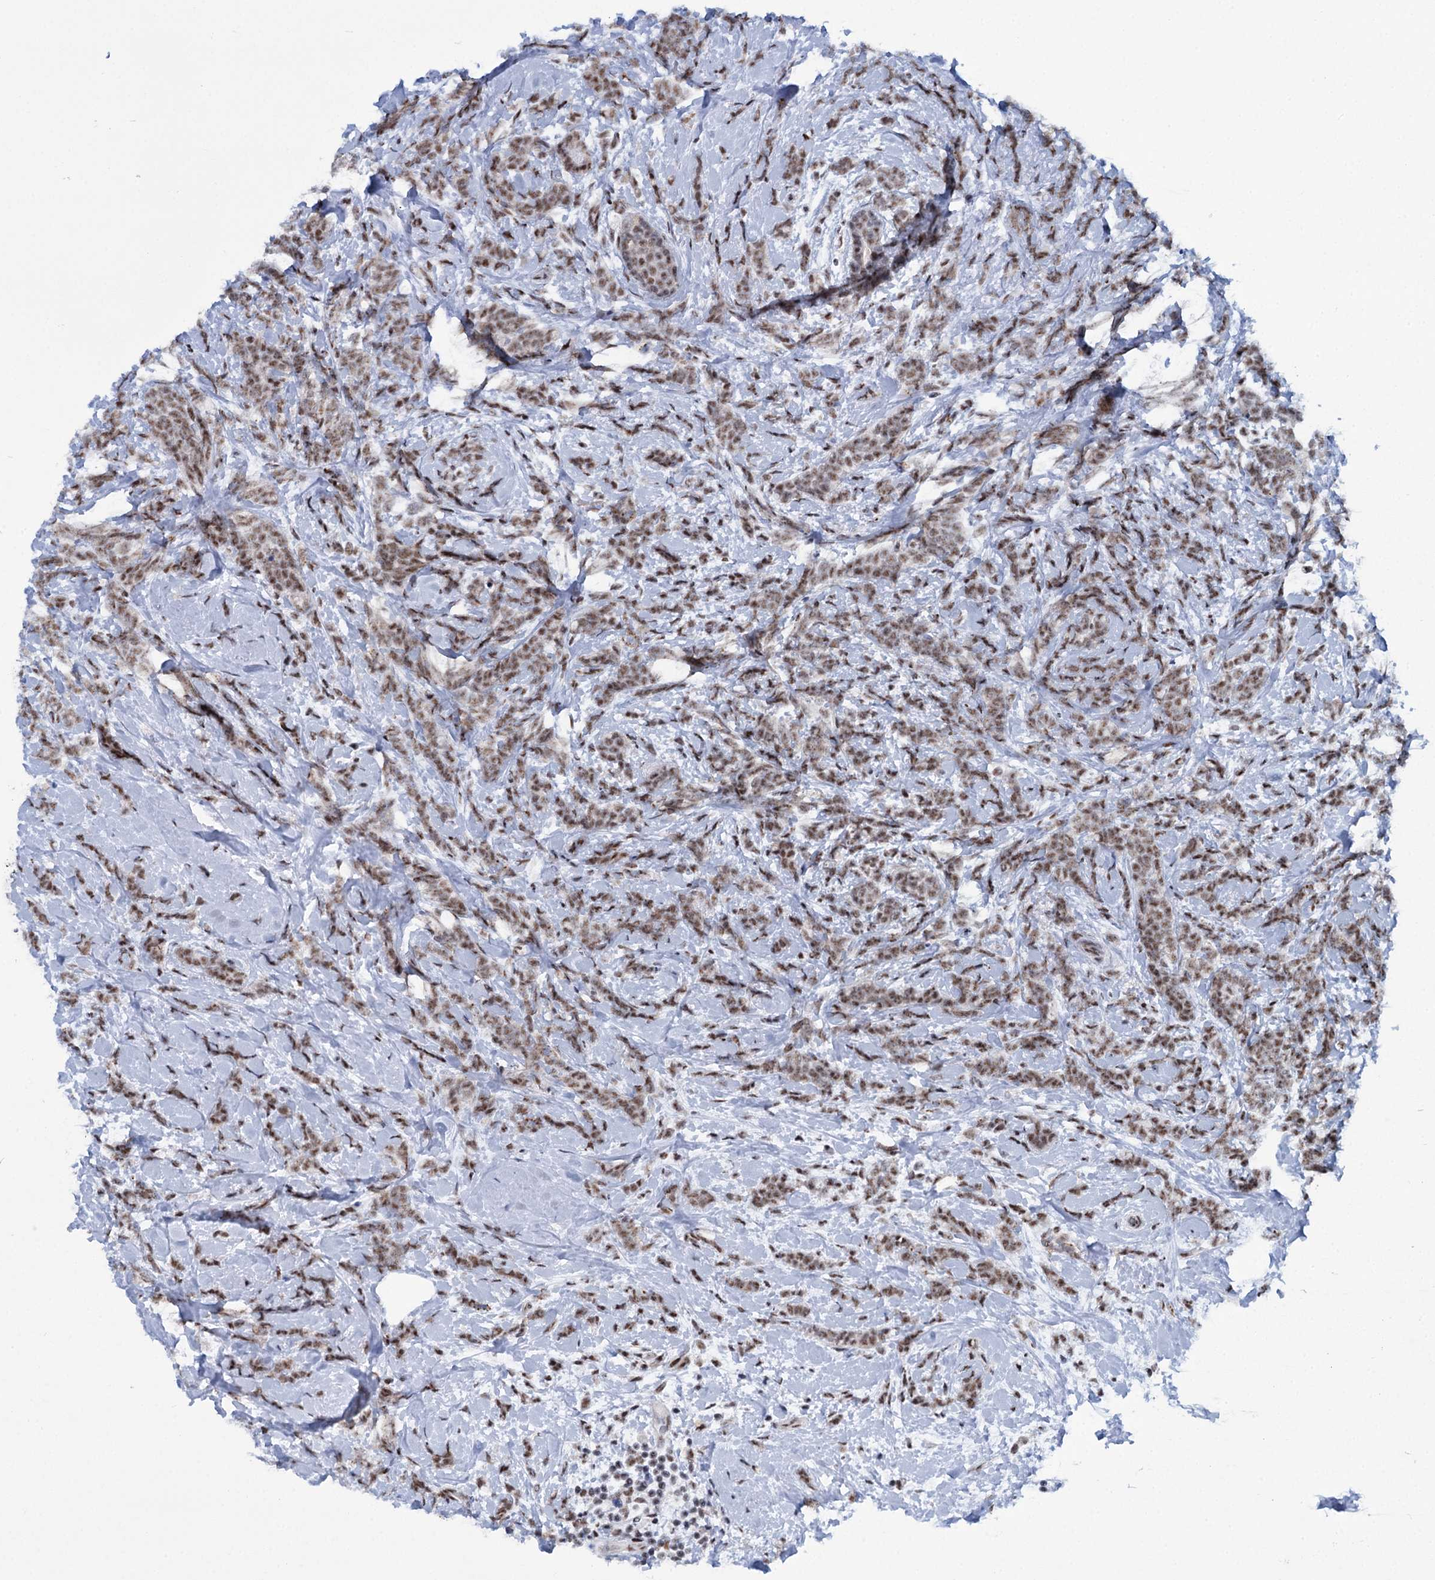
{"staining": {"intensity": "moderate", "quantity": ">75%", "location": "nuclear"}, "tissue": "breast cancer", "cell_type": "Tumor cells", "image_type": "cancer", "snomed": [{"axis": "morphology", "description": "Lobular carcinoma"}, {"axis": "topography", "description": "Breast"}], "caption": "Immunohistochemical staining of human breast lobular carcinoma displays medium levels of moderate nuclear protein staining in approximately >75% of tumor cells.", "gene": "SREK1", "patient": {"sex": "female", "age": 58}}